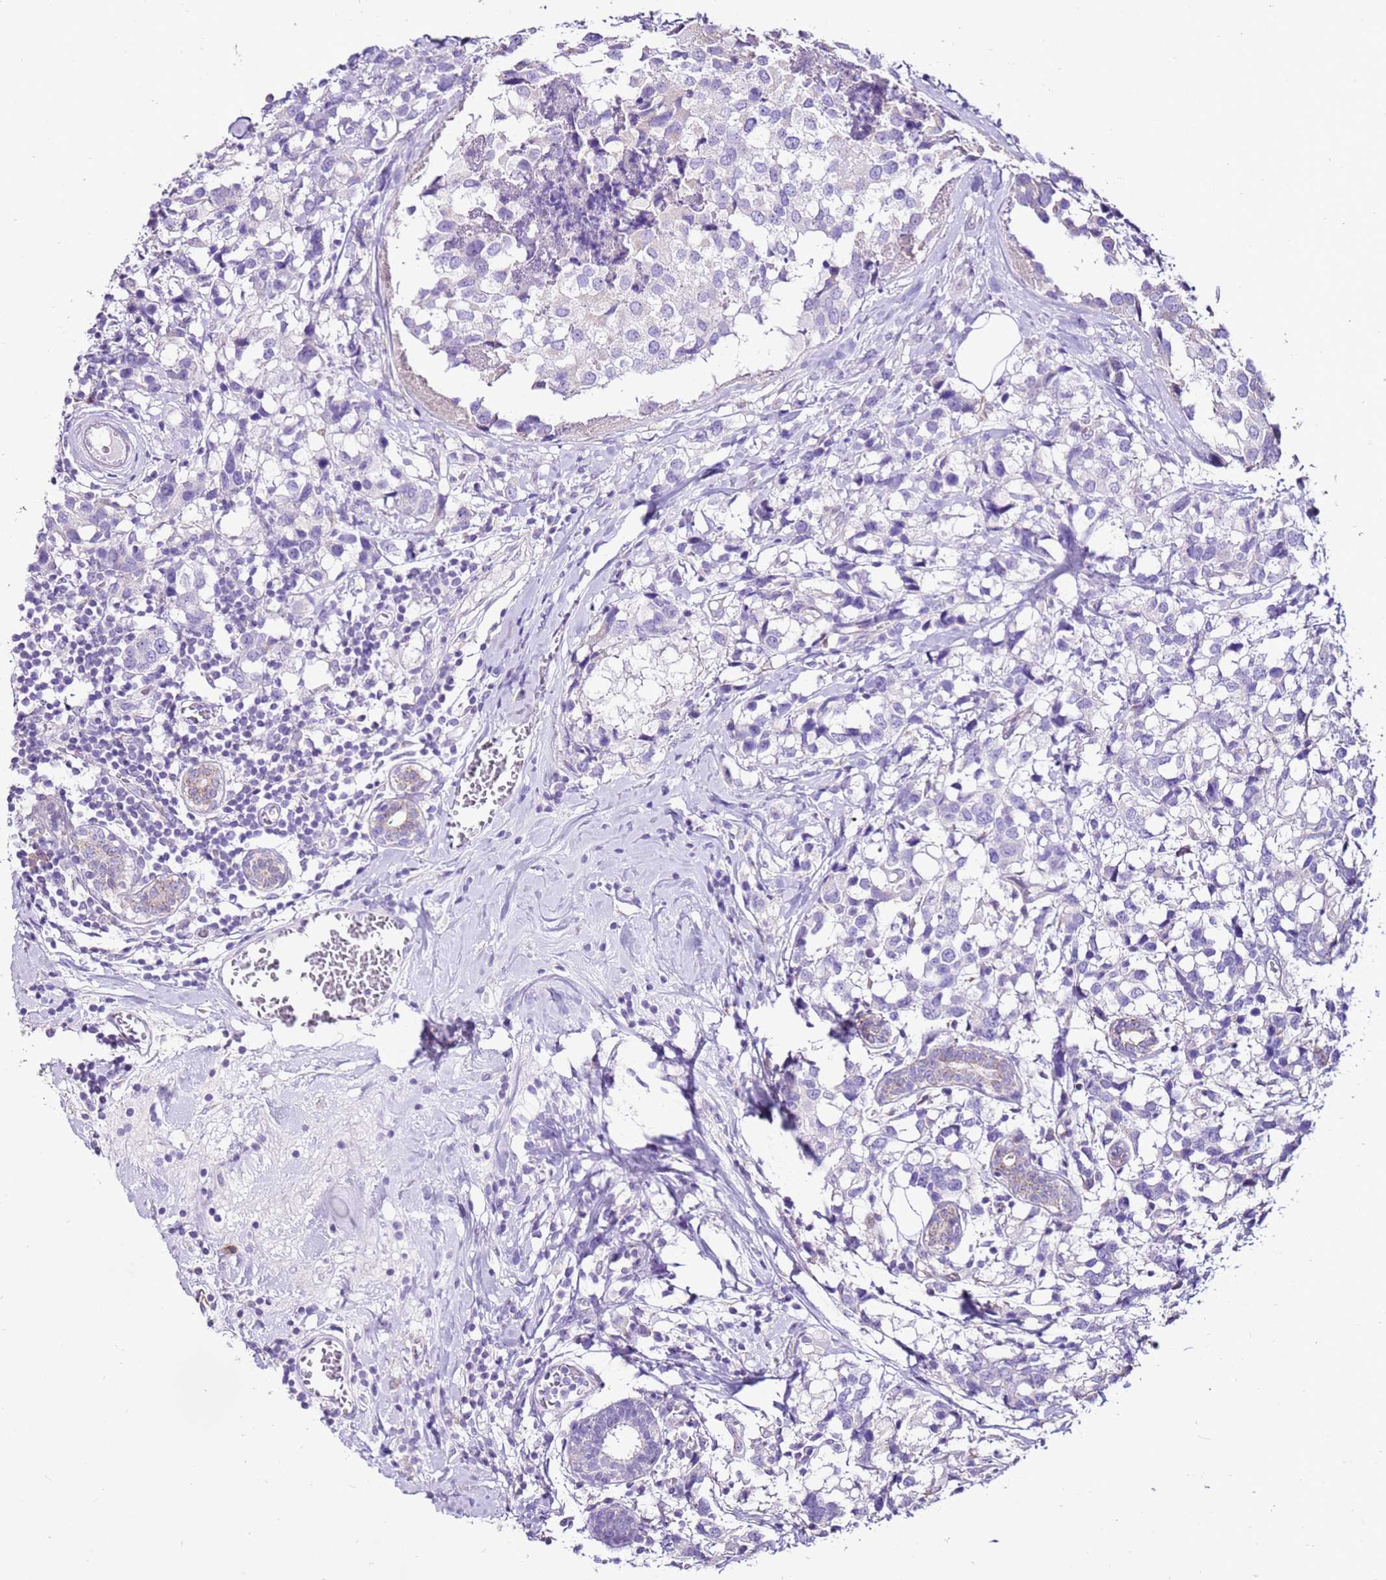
{"staining": {"intensity": "negative", "quantity": "none", "location": "none"}, "tissue": "breast cancer", "cell_type": "Tumor cells", "image_type": "cancer", "snomed": [{"axis": "morphology", "description": "Lobular carcinoma"}, {"axis": "topography", "description": "Breast"}], "caption": "Immunohistochemistry (IHC) of human breast cancer (lobular carcinoma) exhibits no staining in tumor cells.", "gene": "SLC38A5", "patient": {"sex": "female", "age": 59}}